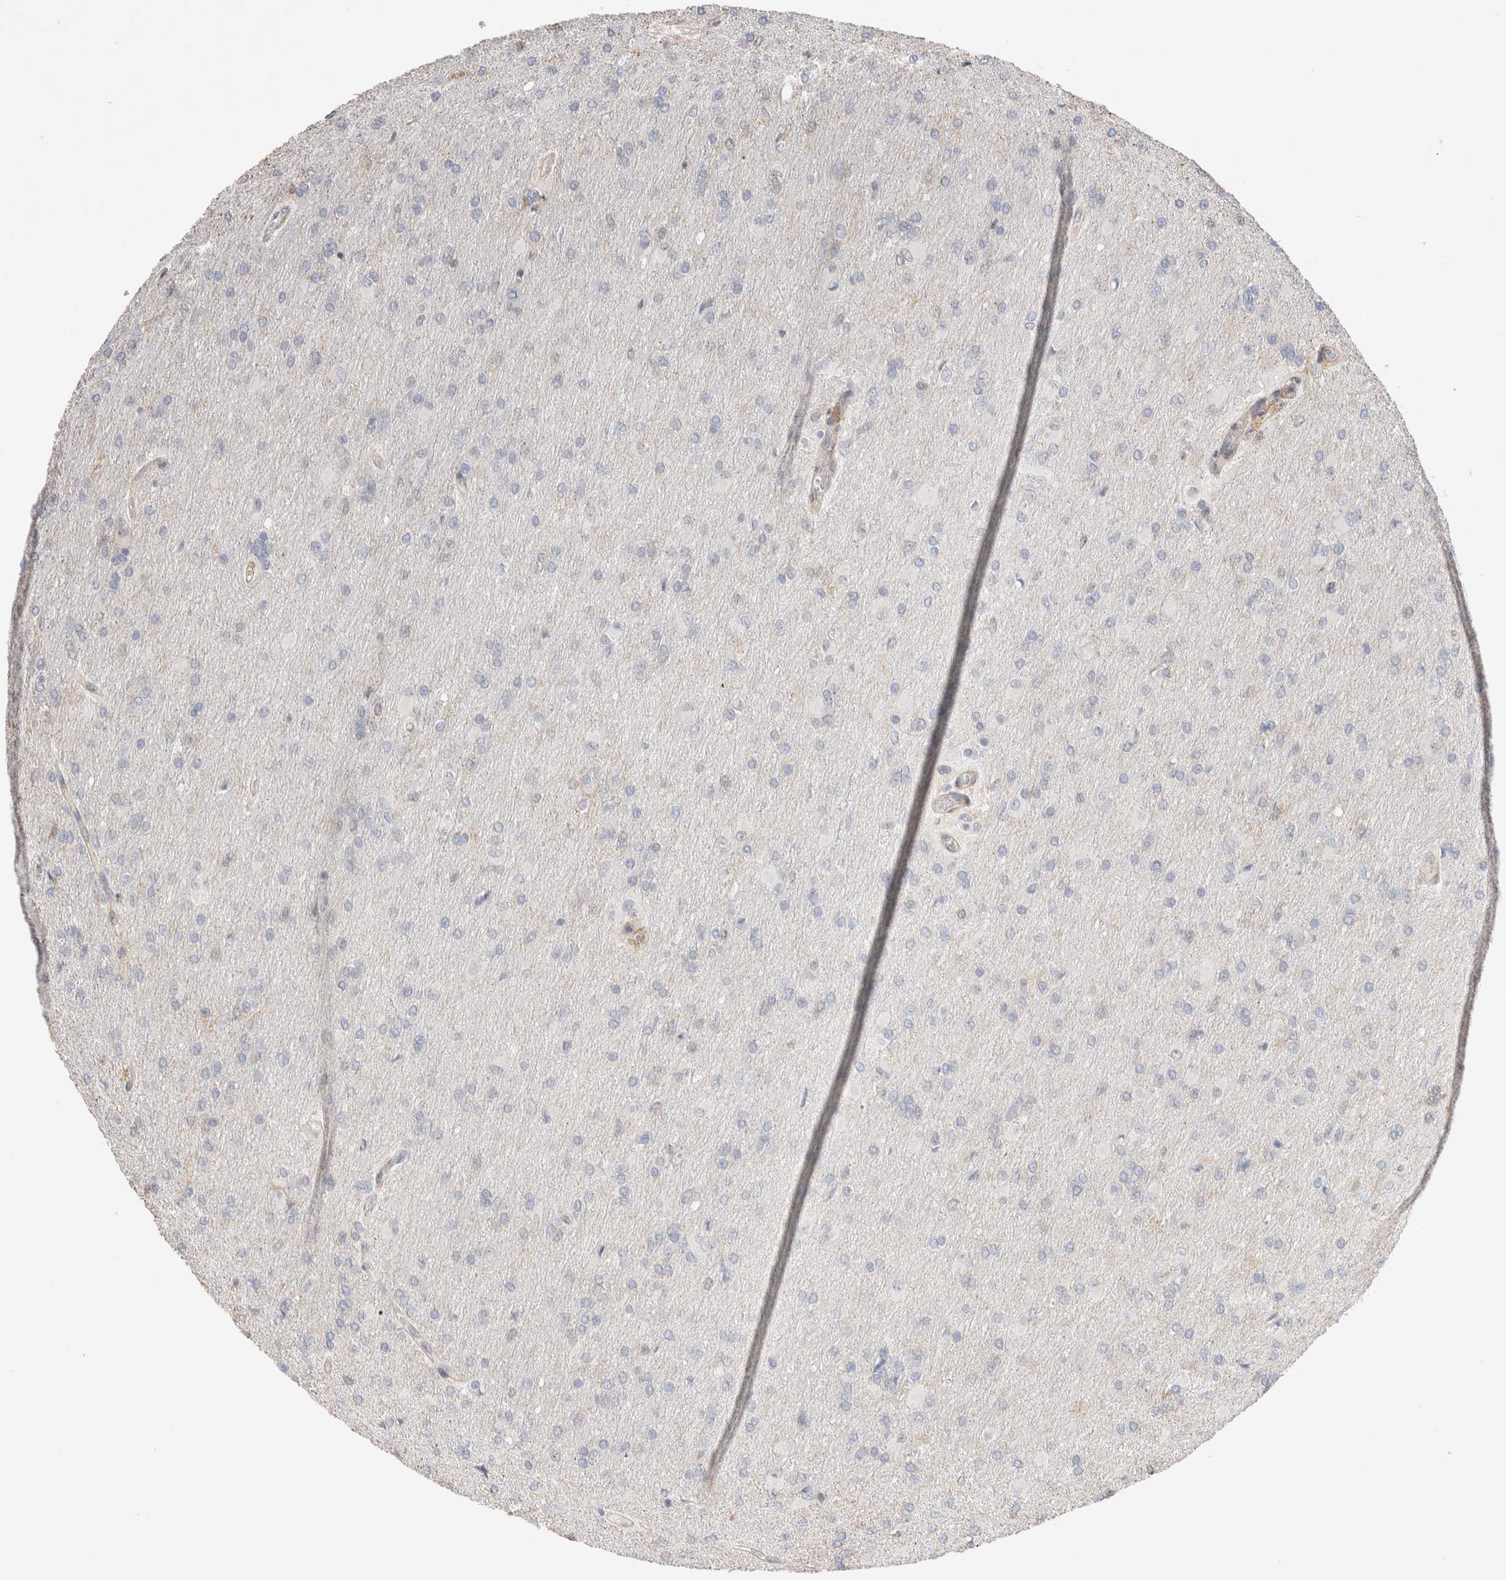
{"staining": {"intensity": "negative", "quantity": "none", "location": "none"}, "tissue": "glioma", "cell_type": "Tumor cells", "image_type": "cancer", "snomed": [{"axis": "morphology", "description": "Glioma, malignant, High grade"}, {"axis": "topography", "description": "Cerebral cortex"}], "caption": "IHC of malignant high-grade glioma shows no staining in tumor cells. The staining is performed using DAB brown chromogen with nuclei counter-stained in using hematoxylin.", "gene": "ZNF704", "patient": {"sex": "female", "age": 36}}